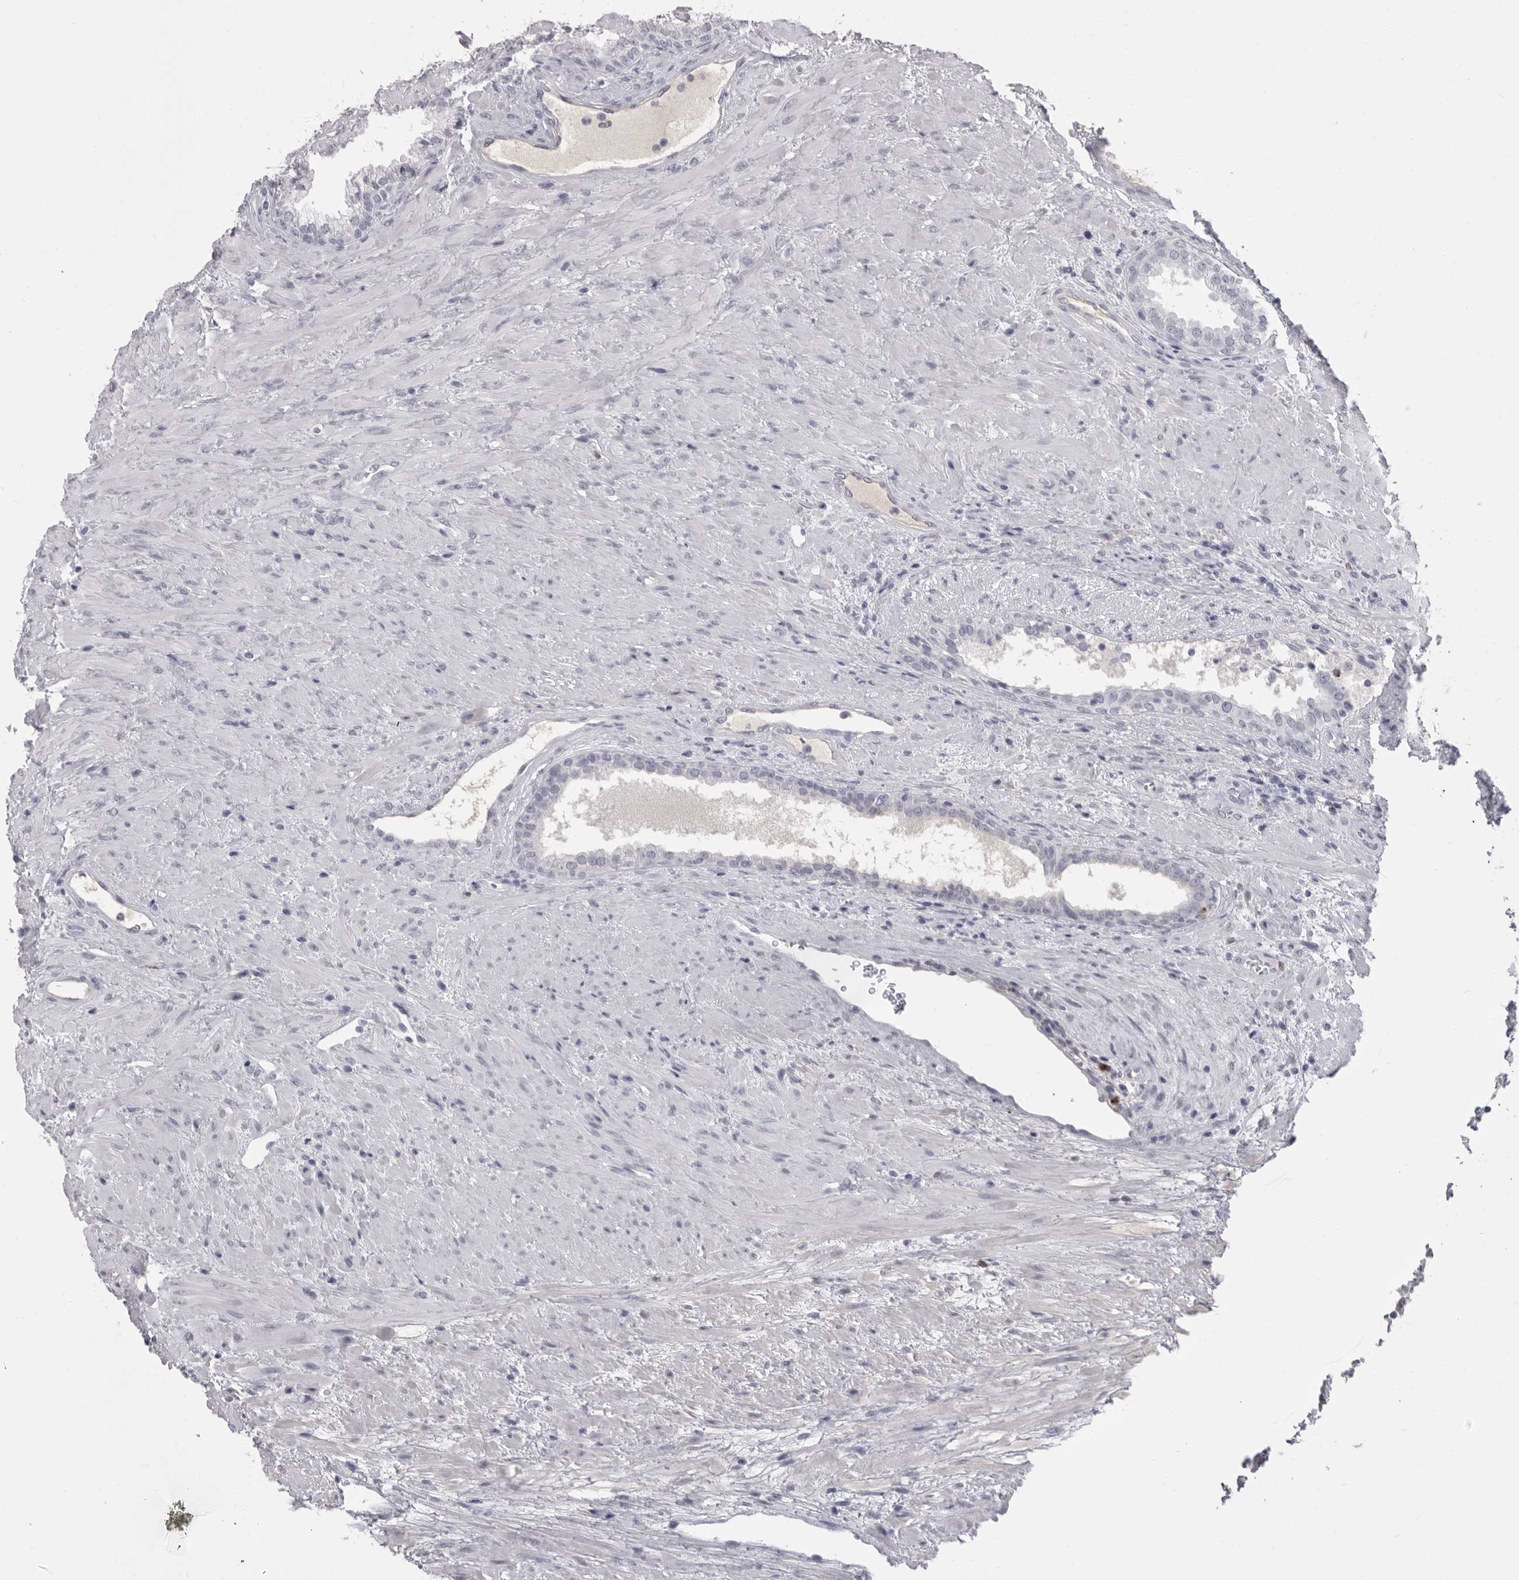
{"staining": {"intensity": "negative", "quantity": "none", "location": "none"}, "tissue": "prostate", "cell_type": "Glandular cells", "image_type": "normal", "snomed": [{"axis": "morphology", "description": "Normal tissue, NOS"}, {"axis": "topography", "description": "Prostate"}], "caption": "An image of human prostate is negative for staining in glandular cells. Brightfield microscopy of immunohistochemistry (IHC) stained with DAB (3,3'-diaminobenzidine) (brown) and hematoxylin (blue), captured at high magnification.", "gene": "GNLY", "patient": {"sex": "male", "age": 76}}